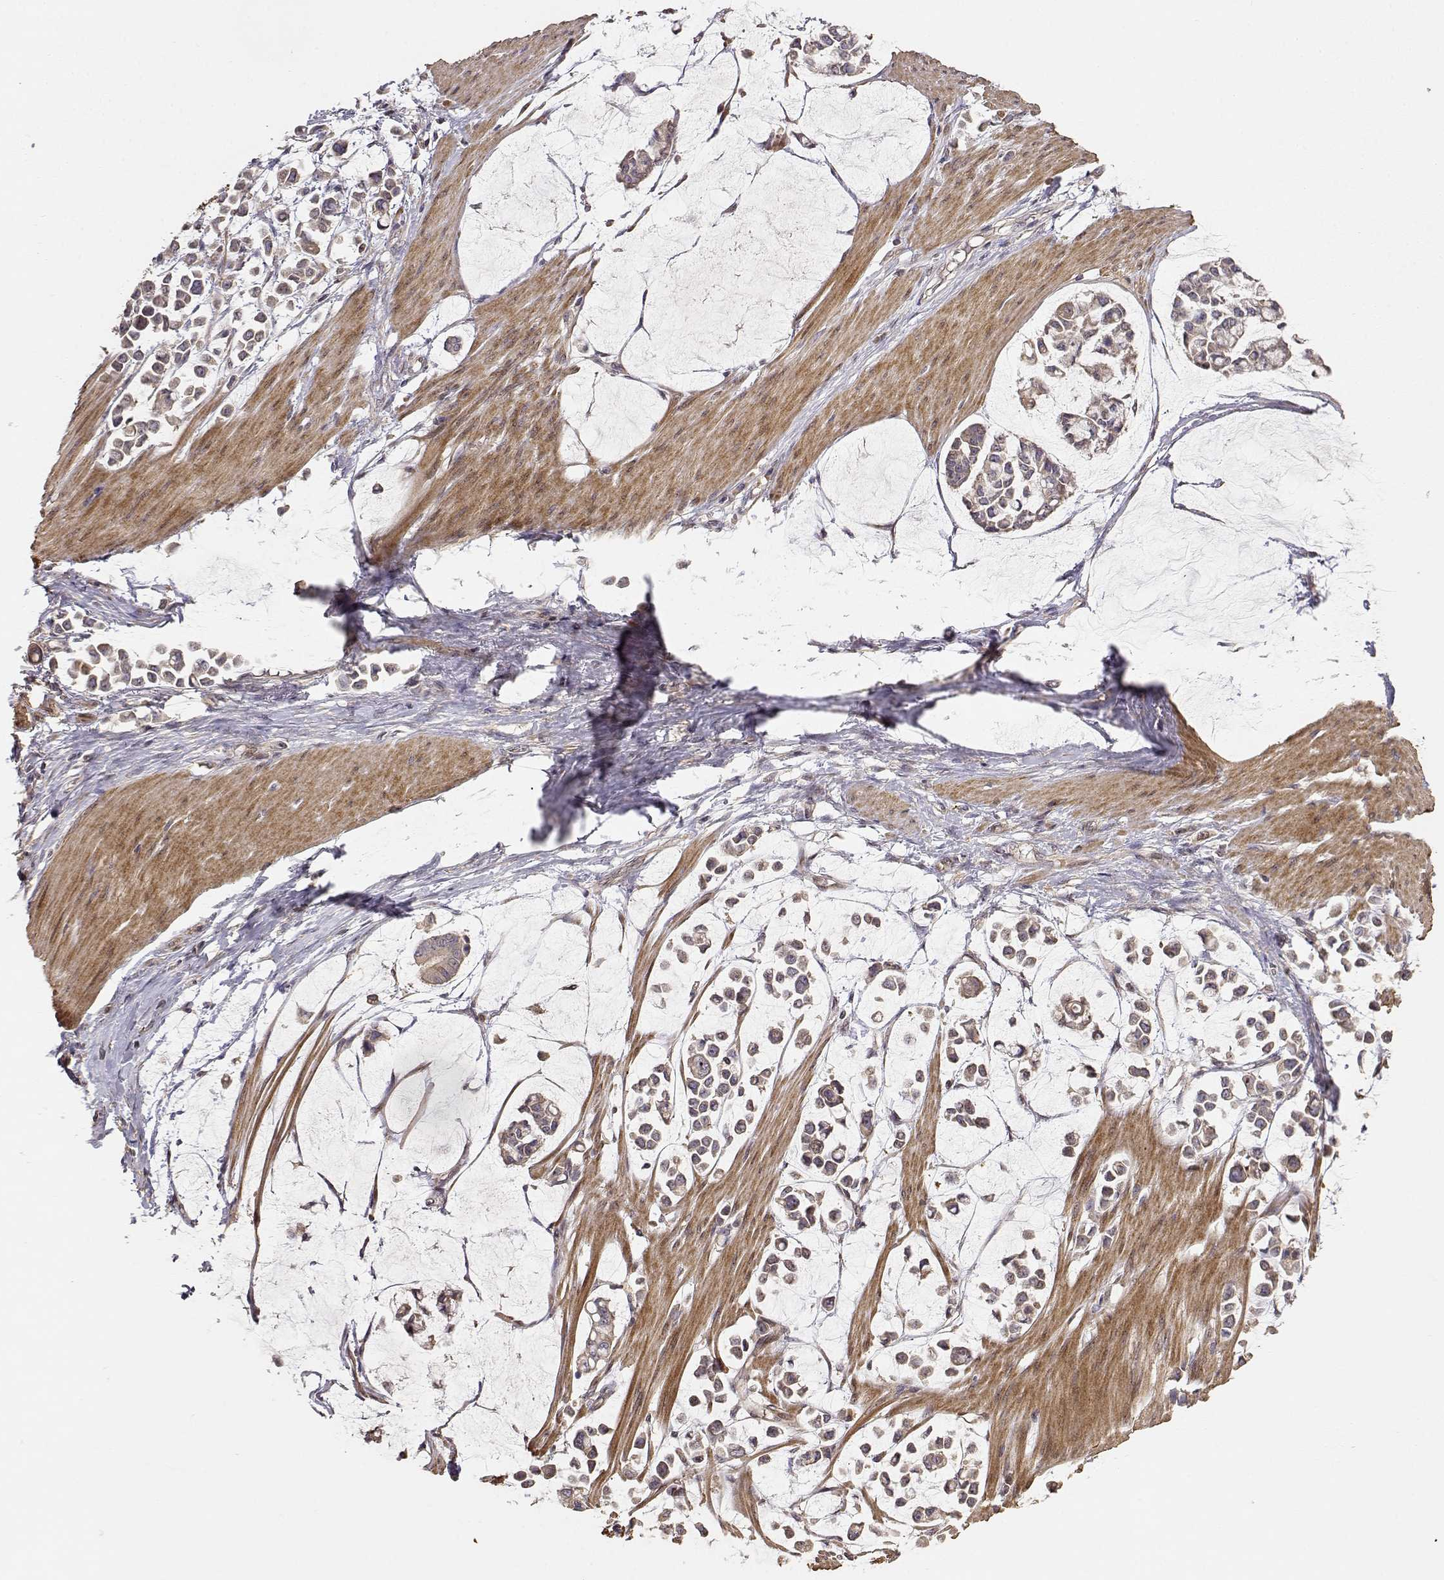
{"staining": {"intensity": "weak", "quantity": ">75%", "location": "cytoplasmic/membranous"}, "tissue": "stomach cancer", "cell_type": "Tumor cells", "image_type": "cancer", "snomed": [{"axis": "morphology", "description": "Adenocarcinoma, NOS"}, {"axis": "topography", "description": "Stomach"}], "caption": "About >75% of tumor cells in adenocarcinoma (stomach) reveal weak cytoplasmic/membranous protein staining as visualized by brown immunohistochemical staining.", "gene": "PICK1", "patient": {"sex": "male", "age": 82}}